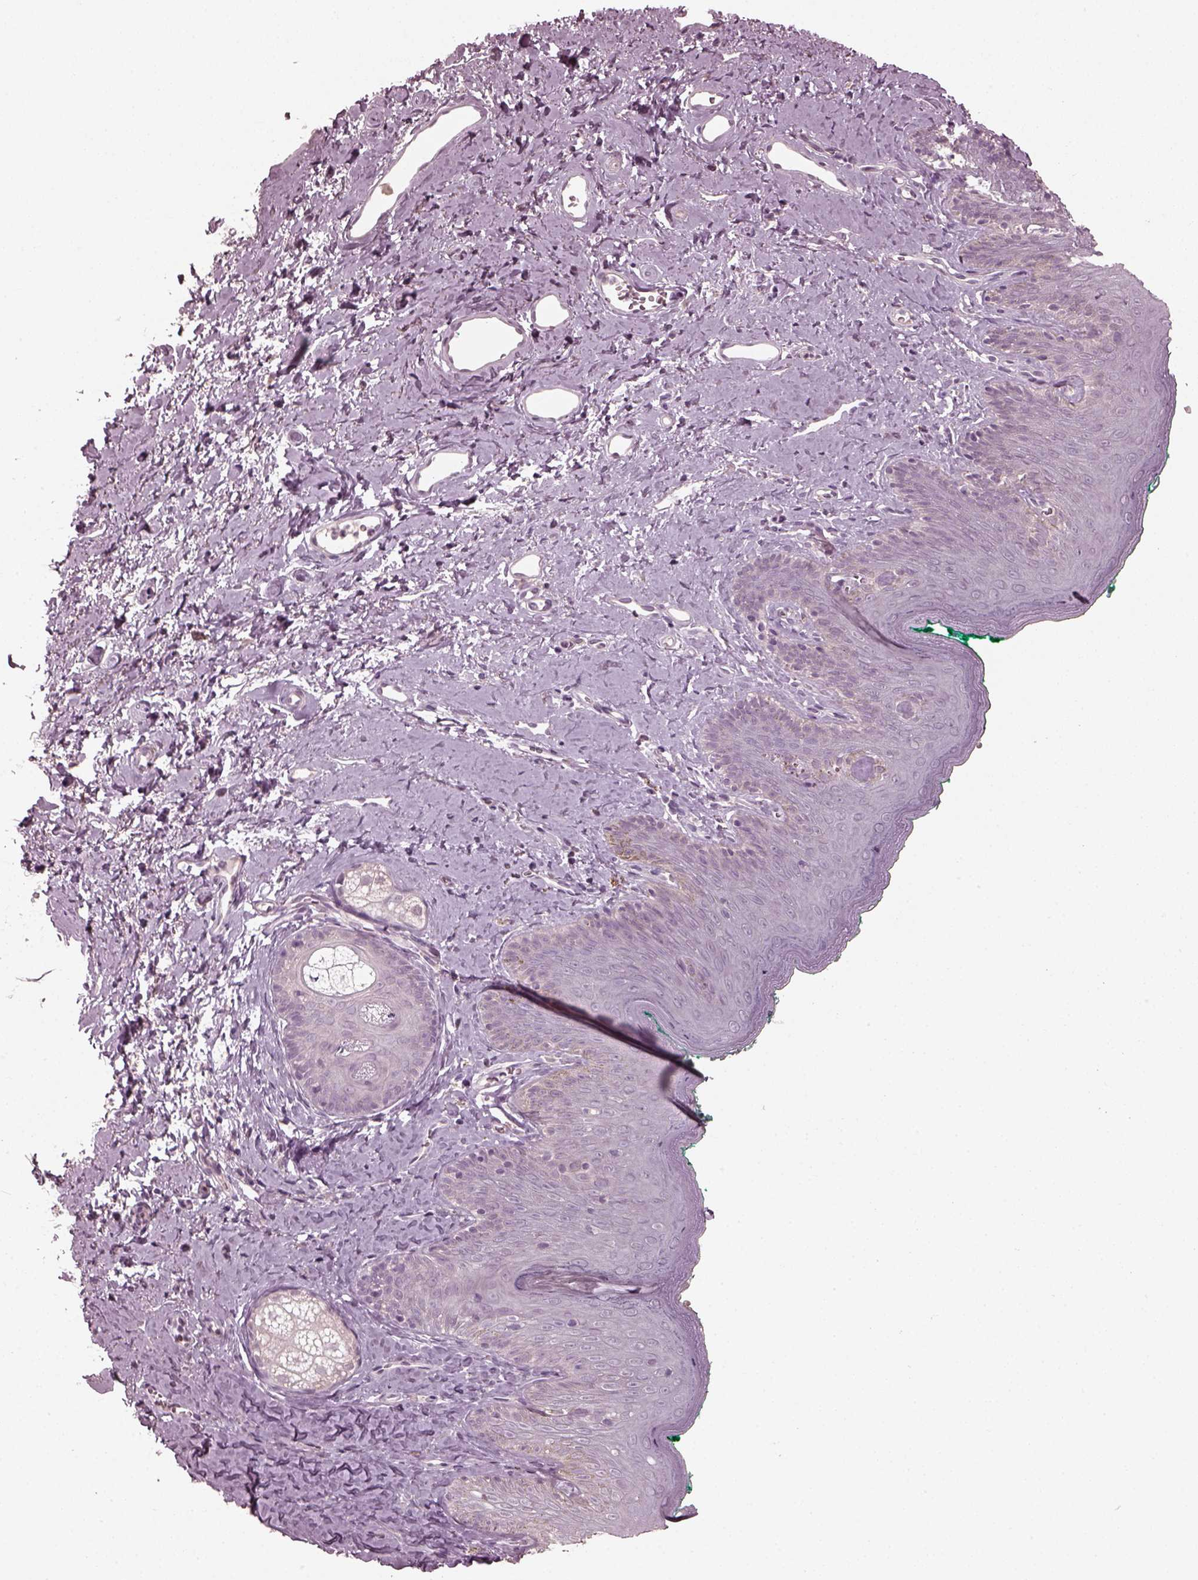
{"staining": {"intensity": "negative", "quantity": "none", "location": "none"}, "tissue": "skin", "cell_type": "Epidermal cells", "image_type": "normal", "snomed": [{"axis": "morphology", "description": "Normal tissue, NOS"}, {"axis": "topography", "description": "Vulva"}], "caption": "This is an IHC photomicrograph of benign skin. There is no positivity in epidermal cells.", "gene": "RCVRN", "patient": {"sex": "female", "age": 66}}